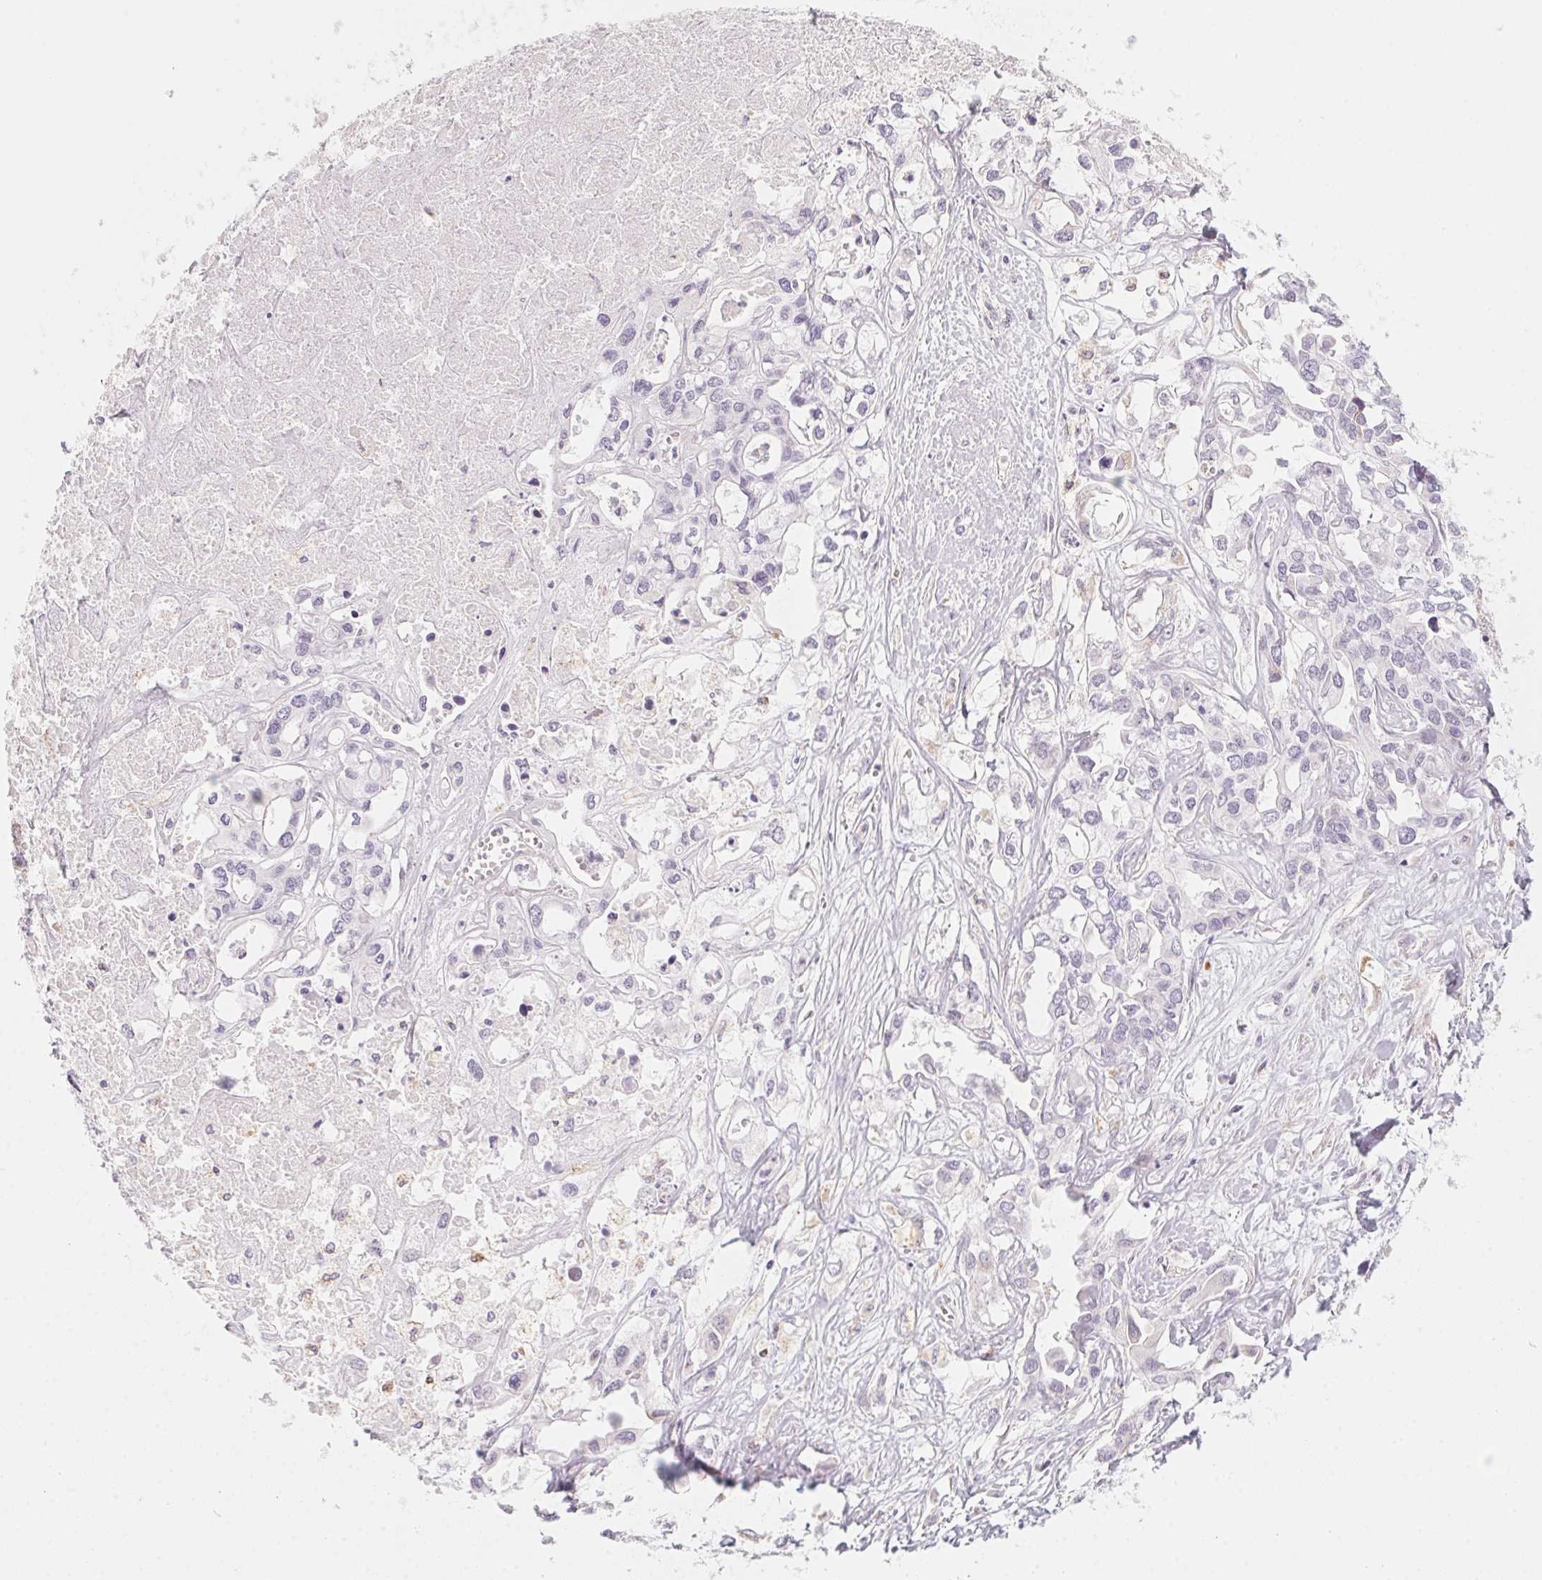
{"staining": {"intensity": "negative", "quantity": "none", "location": "none"}, "tissue": "liver cancer", "cell_type": "Tumor cells", "image_type": "cancer", "snomed": [{"axis": "morphology", "description": "Cholangiocarcinoma"}, {"axis": "topography", "description": "Liver"}], "caption": "Micrograph shows no significant protein staining in tumor cells of liver cholangiocarcinoma.", "gene": "PRPH", "patient": {"sex": "female", "age": 64}}